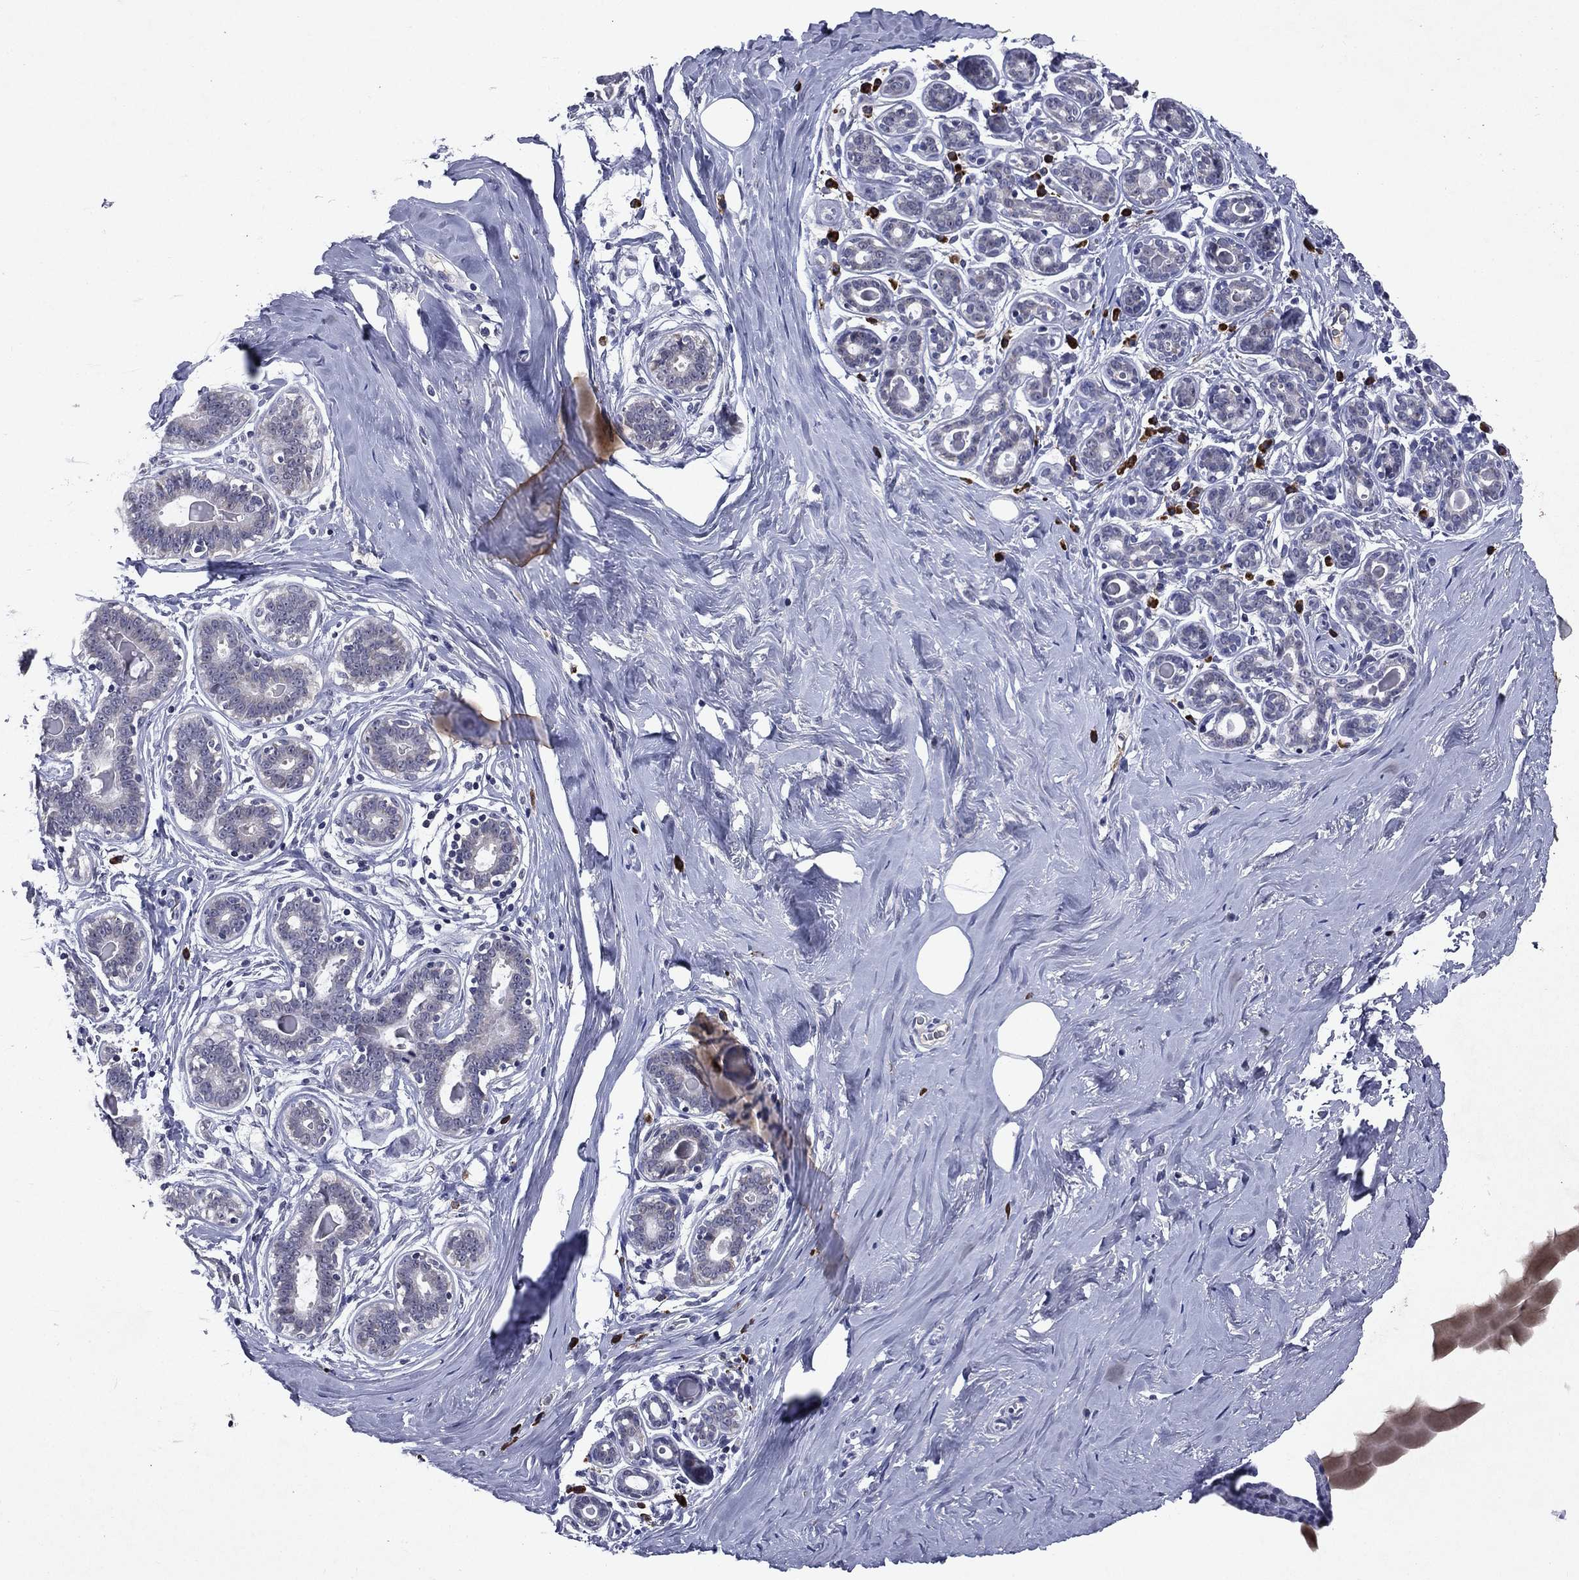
{"staining": {"intensity": "negative", "quantity": "none", "location": "none"}, "tissue": "breast", "cell_type": "Adipocytes", "image_type": "normal", "snomed": [{"axis": "morphology", "description": "Normal tissue, NOS"}, {"axis": "topography", "description": "Skin"}, {"axis": "topography", "description": "Breast"}], "caption": "The image shows no significant staining in adipocytes of breast.", "gene": "ECM1", "patient": {"sex": "female", "age": 43}}